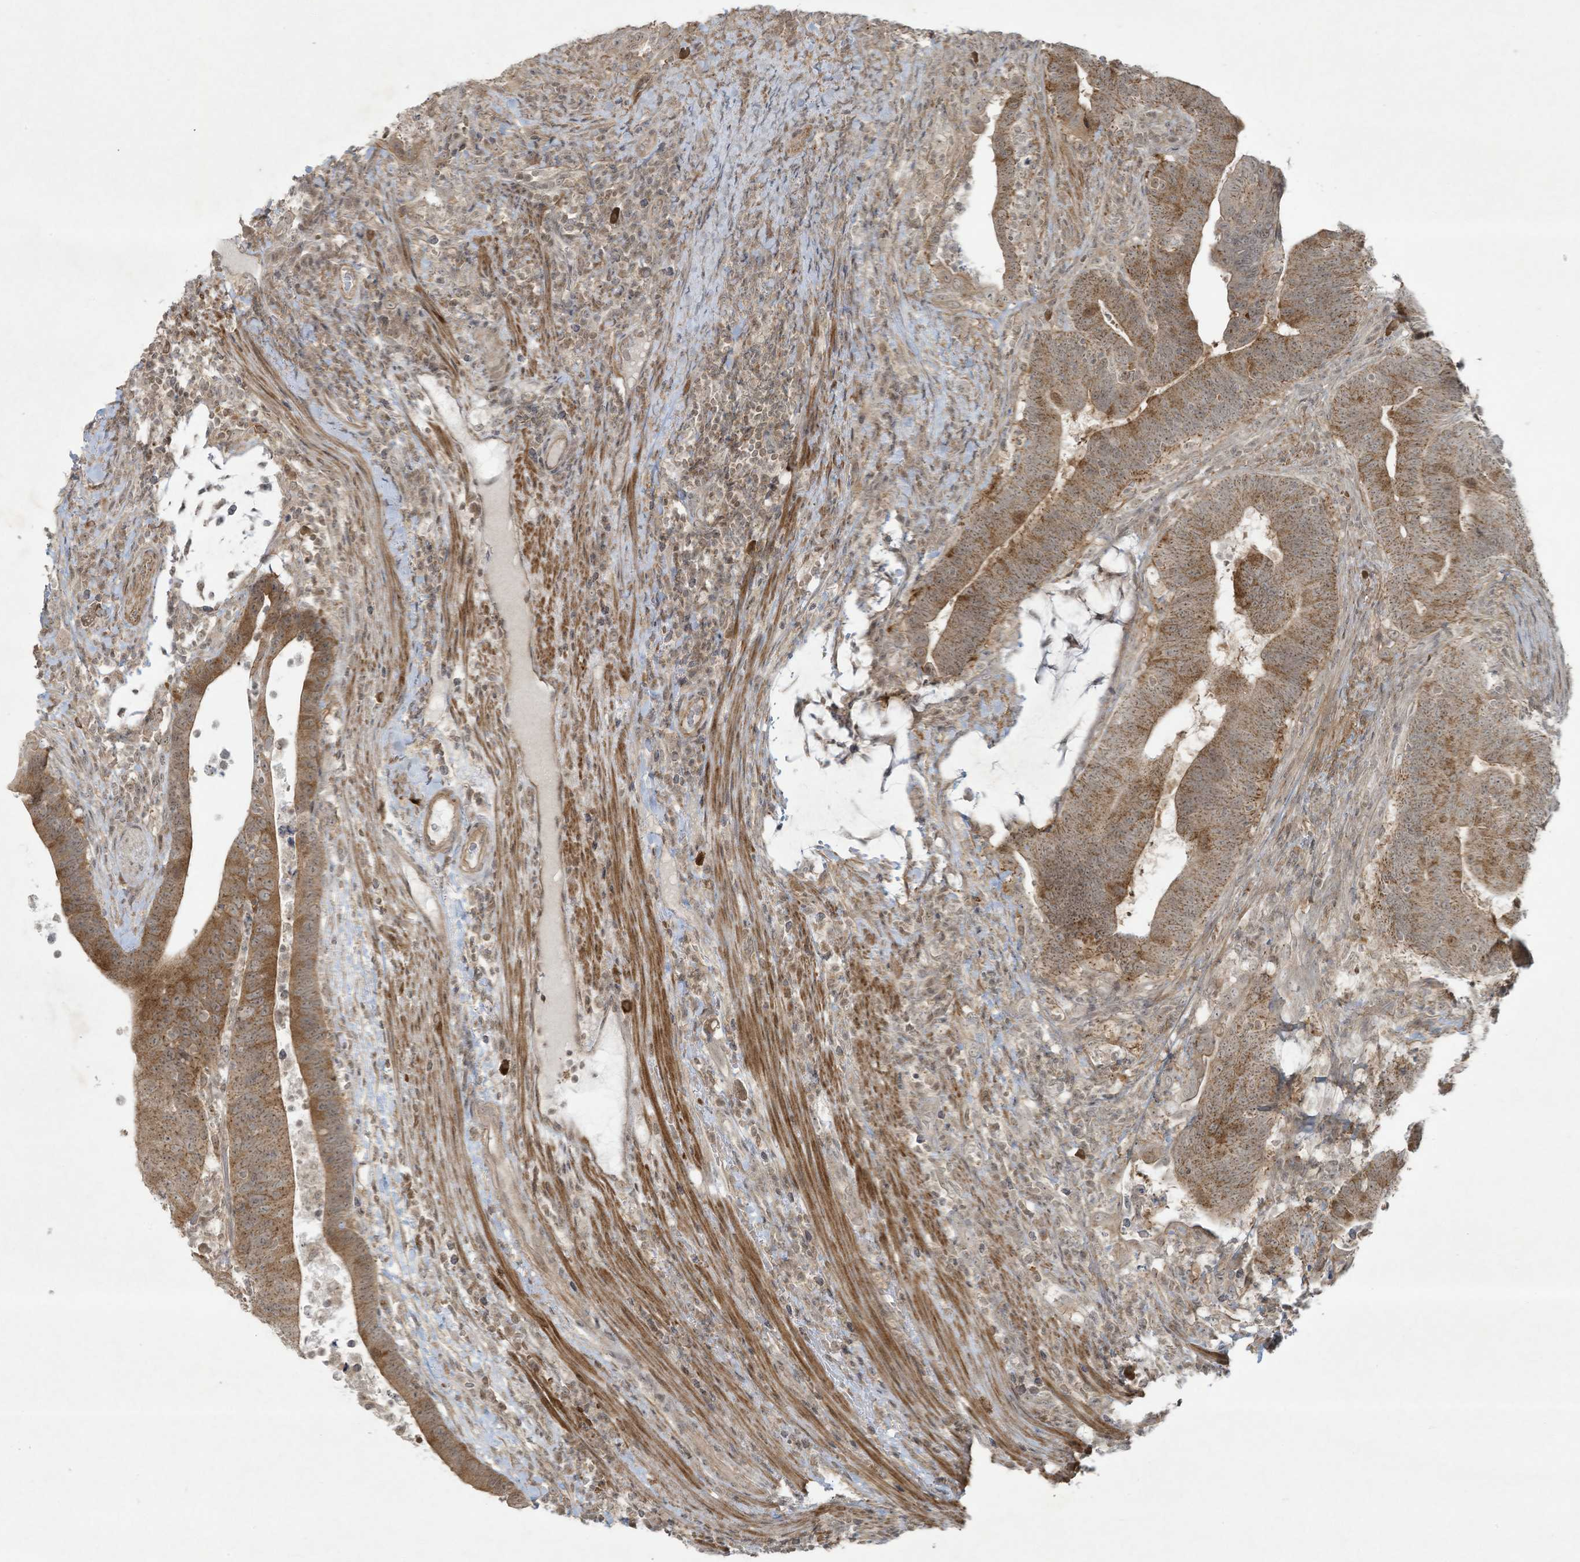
{"staining": {"intensity": "moderate", "quantity": ">75%", "location": "cytoplasmic/membranous"}, "tissue": "colorectal cancer", "cell_type": "Tumor cells", "image_type": "cancer", "snomed": [{"axis": "morphology", "description": "Adenocarcinoma, NOS"}, {"axis": "topography", "description": "Colon"}], "caption": "Adenocarcinoma (colorectal) stained with a brown dye displays moderate cytoplasmic/membranous positive expression in approximately >75% of tumor cells.", "gene": "ZNF263", "patient": {"sex": "female", "age": 66}}